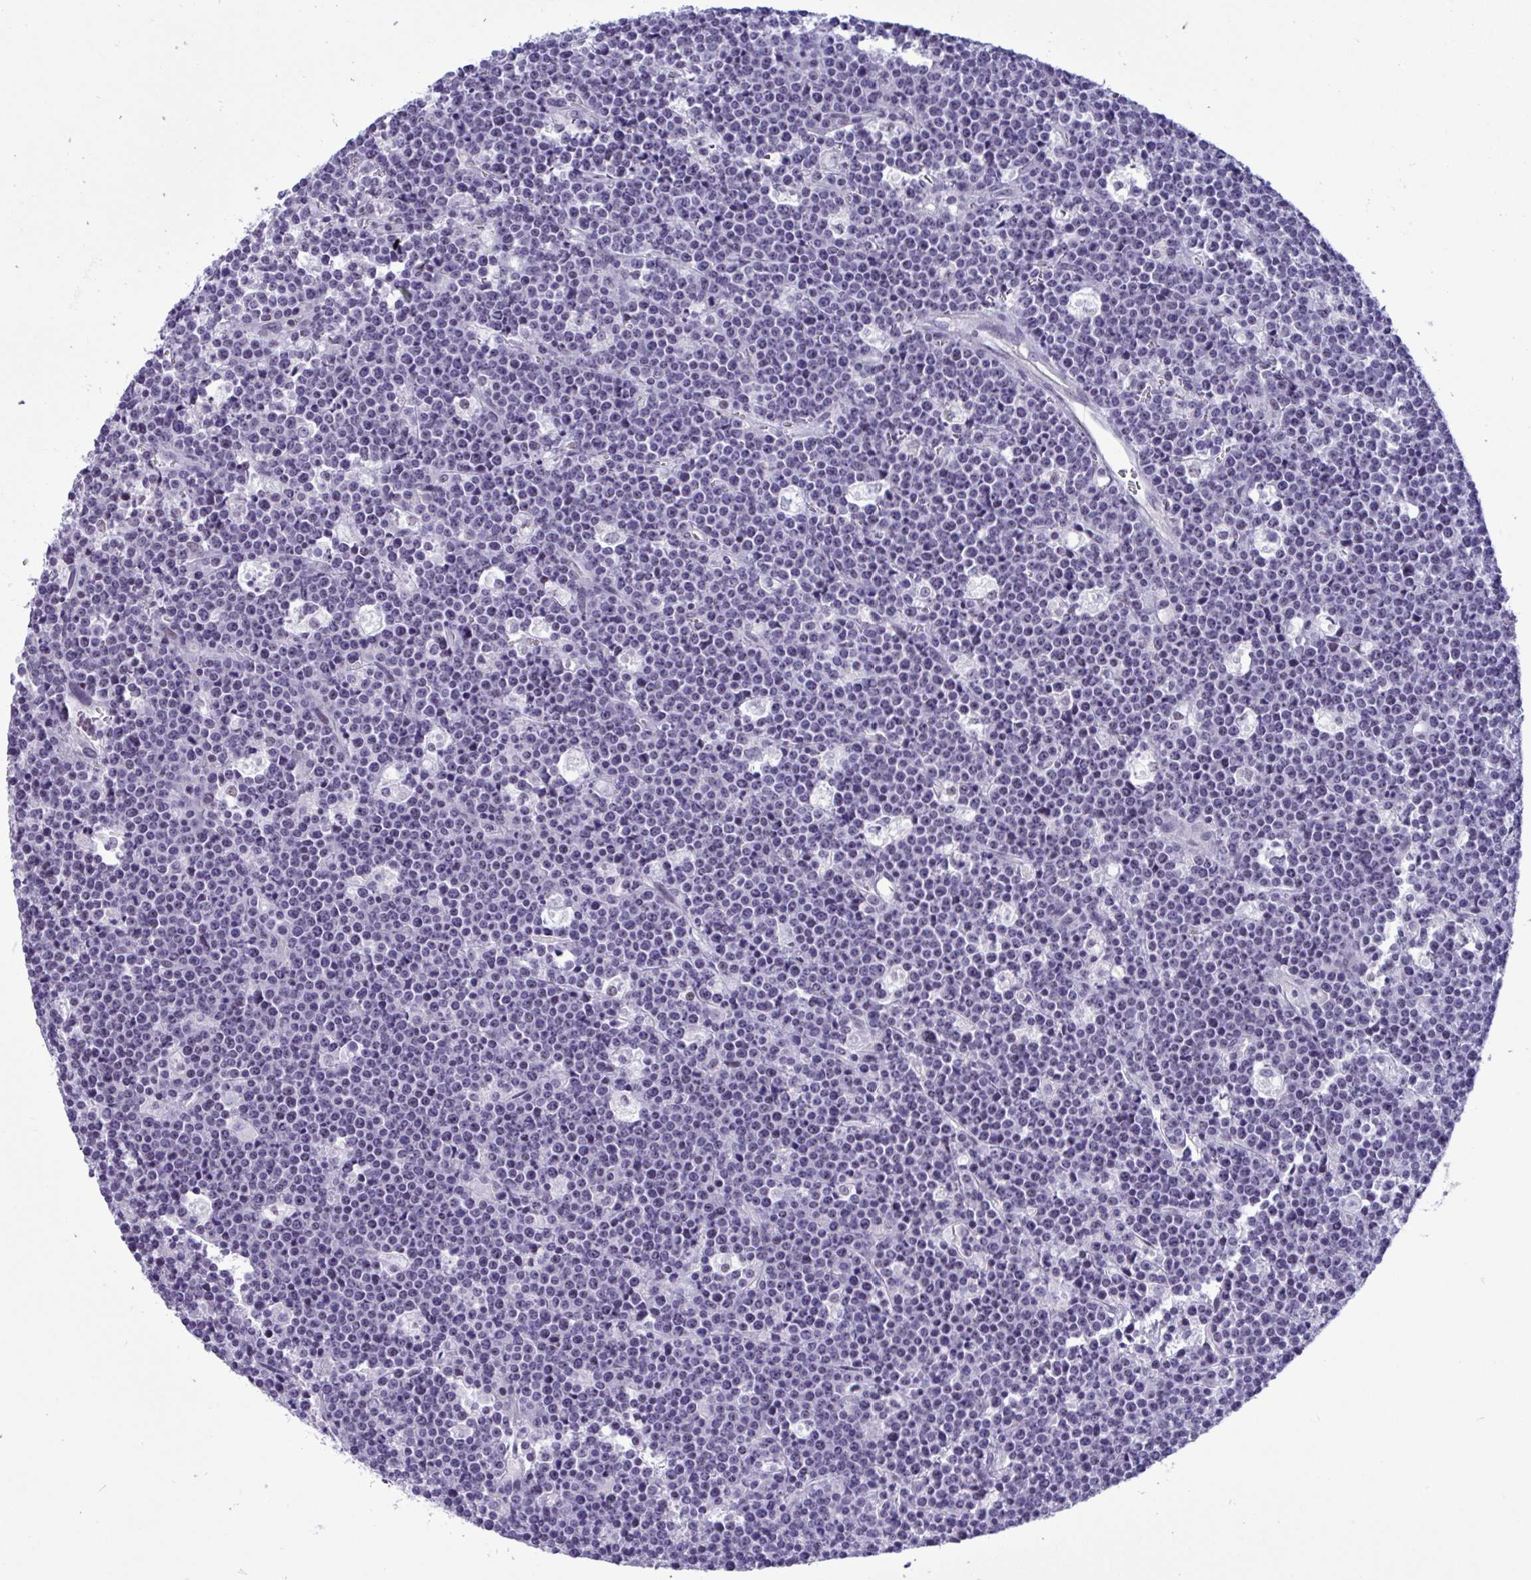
{"staining": {"intensity": "negative", "quantity": "none", "location": "none"}, "tissue": "lymphoma", "cell_type": "Tumor cells", "image_type": "cancer", "snomed": [{"axis": "morphology", "description": "Malignant lymphoma, non-Hodgkin's type, High grade"}, {"axis": "topography", "description": "Ovary"}], "caption": "High magnification brightfield microscopy of high-grade malignant lymphoma, non-Hodgkin's type stained with DAB (3,3'-diaminobenzidine) (brown) and counterstained with hematoxylin (blue): tumor cells show no significant expression. (Brightfield microscopy of DAB immunohistochemistry (IHC) at high magnification).", "gene": "YBX2", "patient": {"sex": "female", "age": 56}}